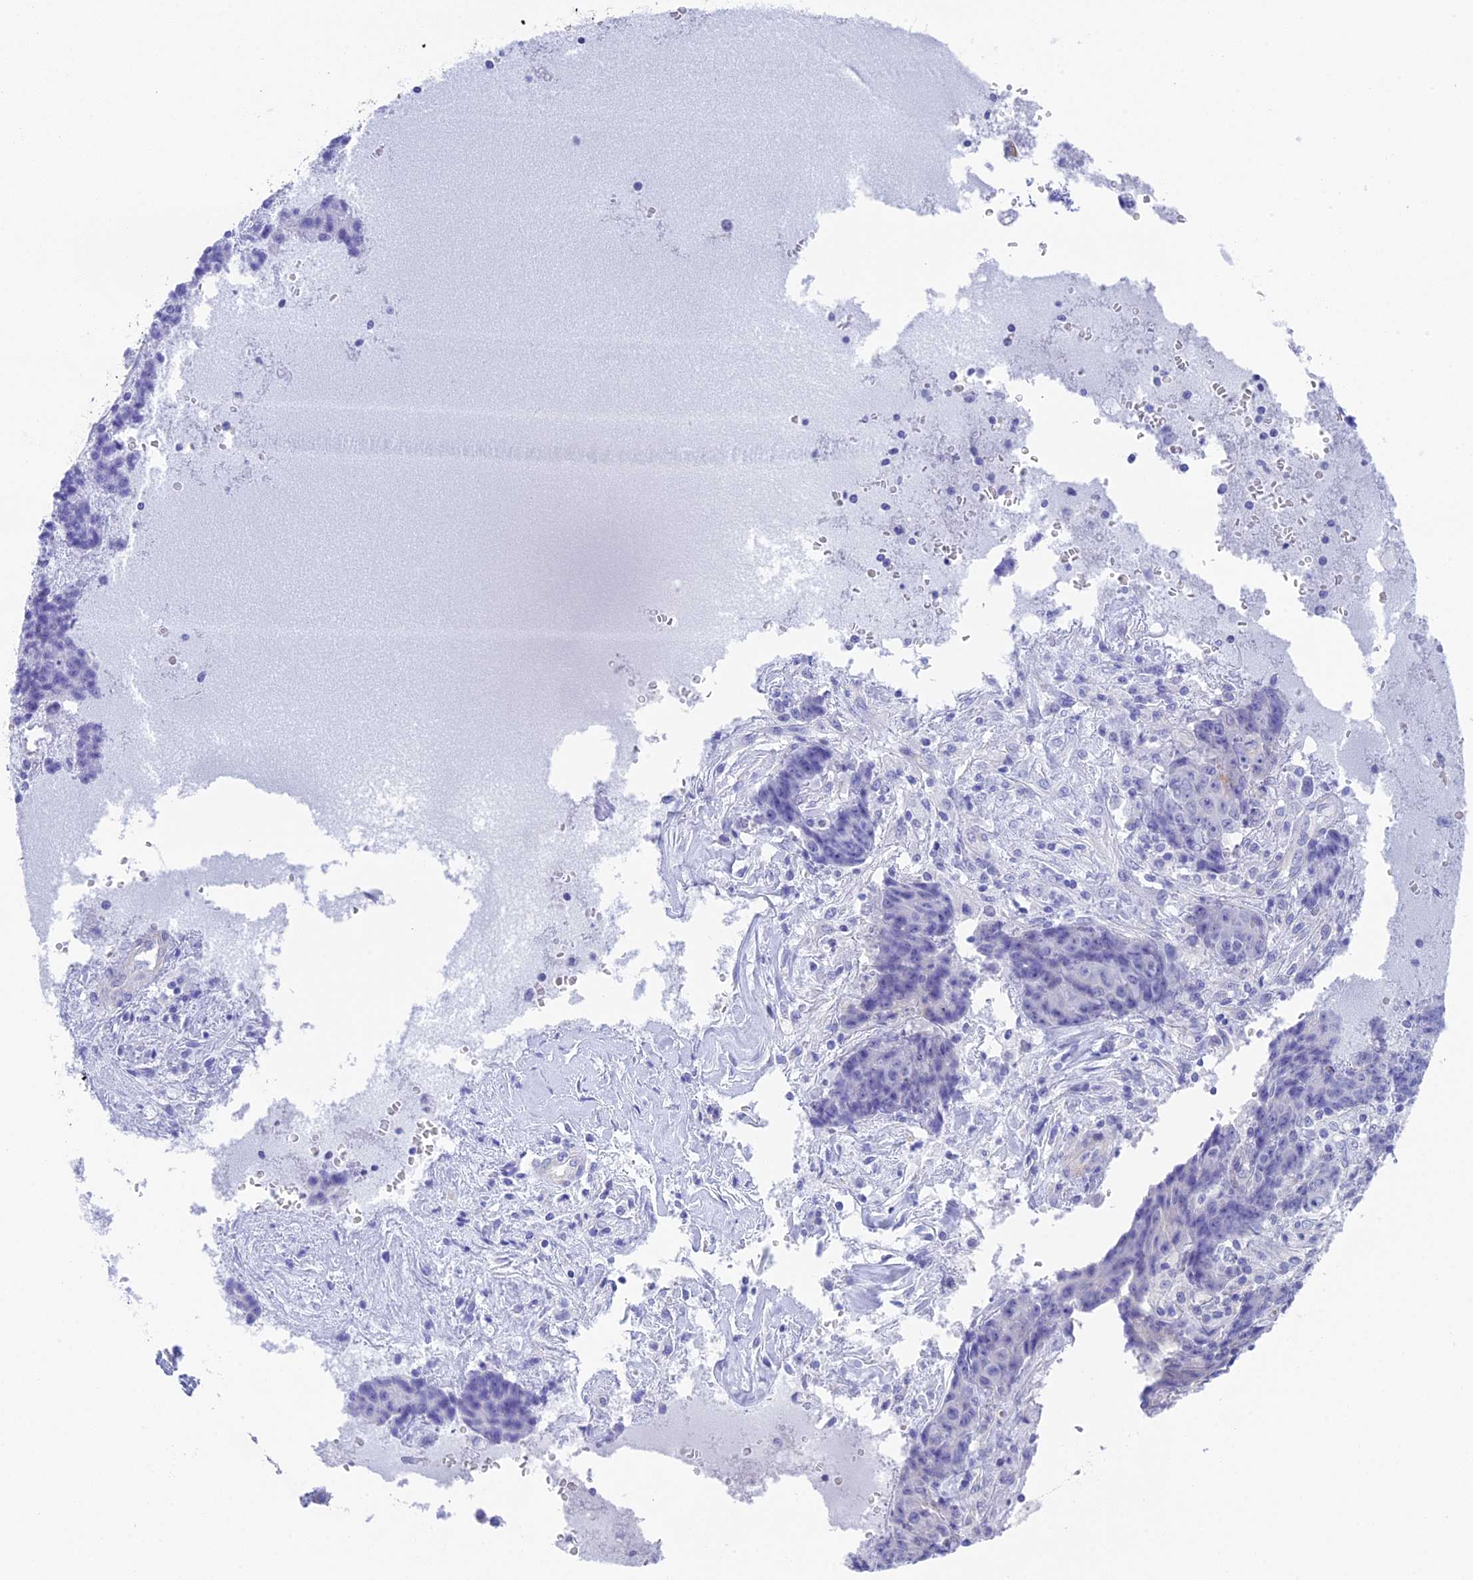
{"staining": {"intensity": "negative", "quantity": "none", "location": "none"}, "tissue": "ovarian cancer", "cell_type": "Tumor cells", "image_type": "cancer", "snomed": [{"axis": "morphology", "description": "Carcinoma, endometroid"}, {"axis": "topography", "description": "Ovary"}], "caption": "Human ovarian endometroid carcinoma stained for a protein using IHC shows no staining in tumor cells.", "gene": "TACSTD2", "patient": {"sex": "female", "age": 42}}